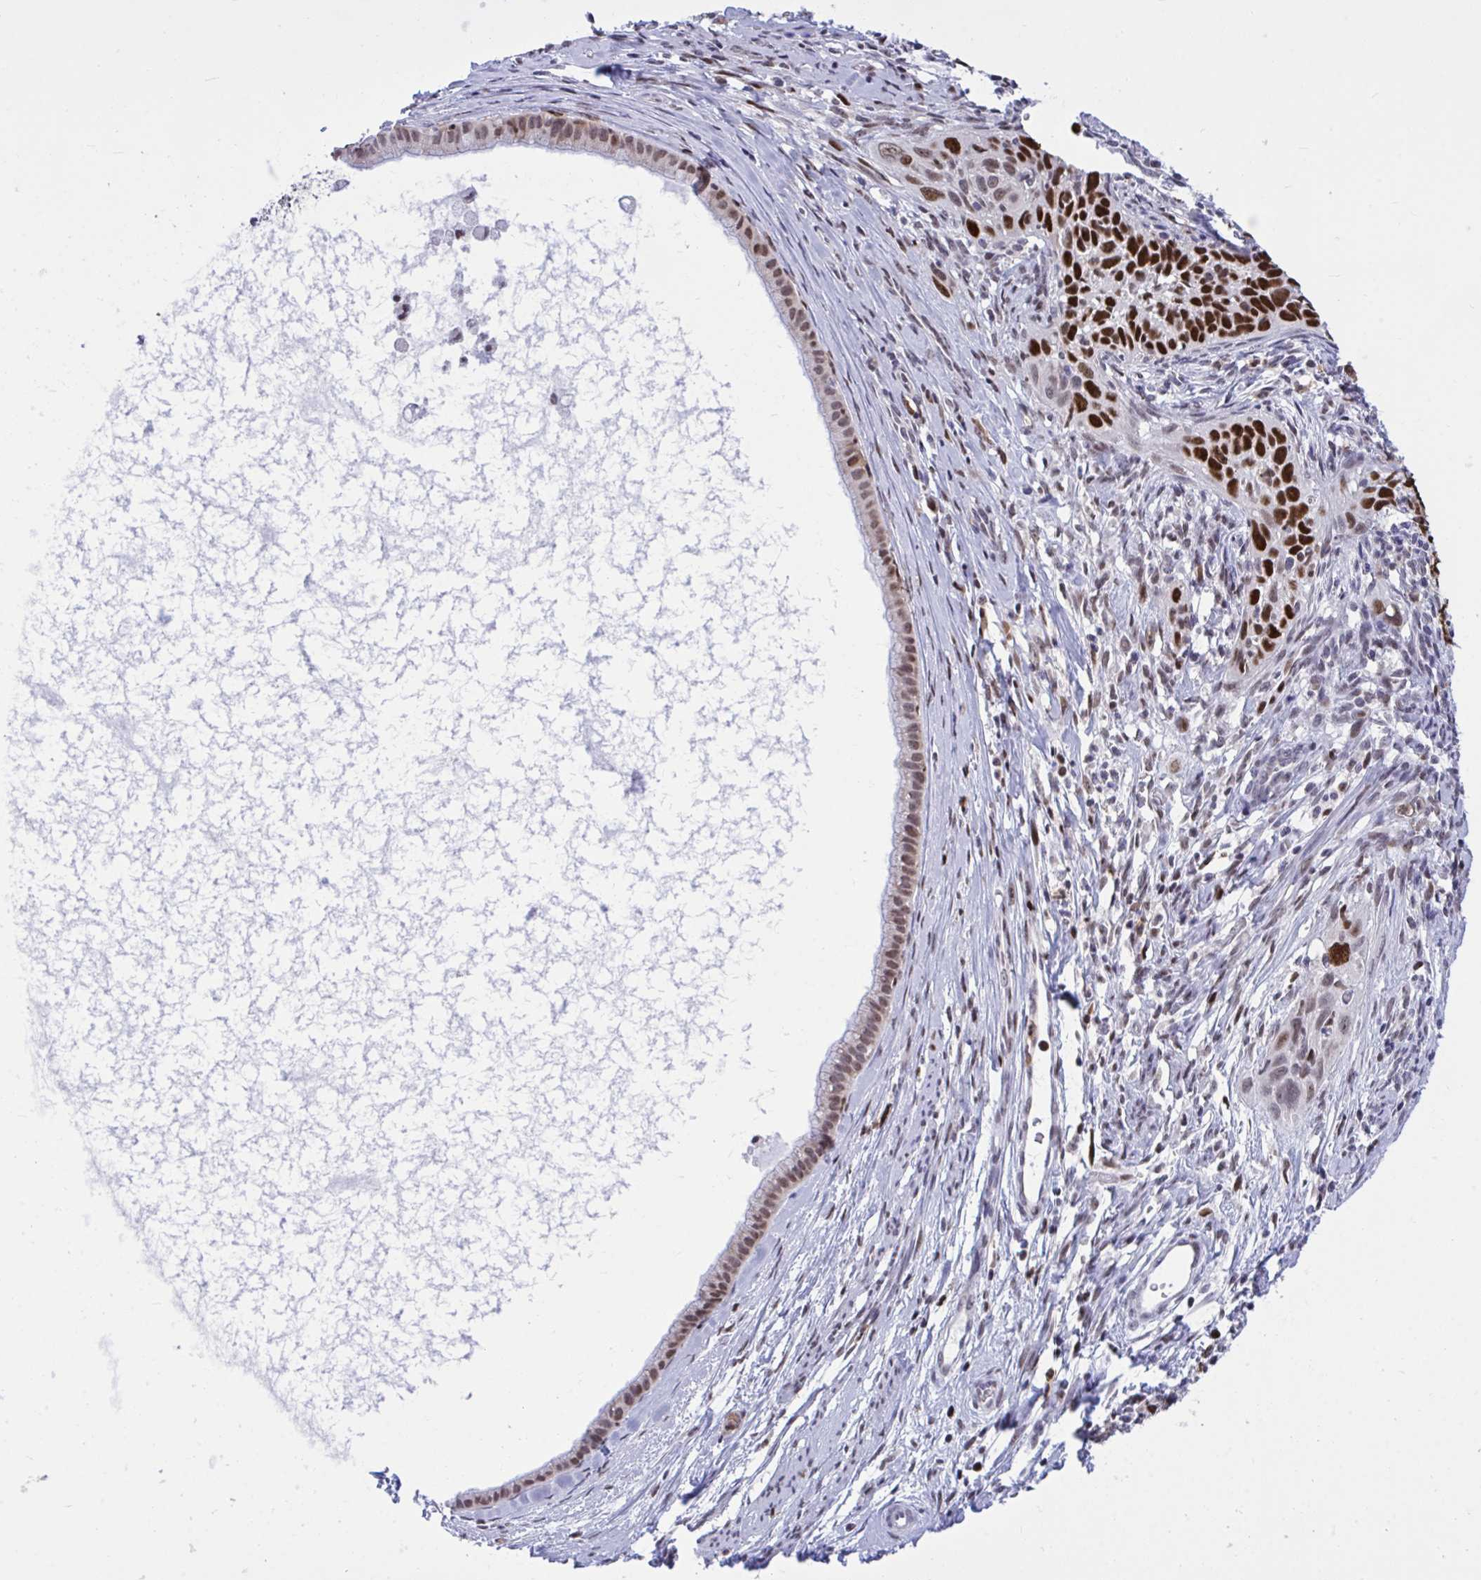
{"staining": {"intensity": "strong", "quantity": ">75%", "location": "nuclear"}, "tissue": "cervical cancer", "cell_type": "Tumor cells", "image_type": "cancer", "snomed": [{"axis": "morphology", "description": "Squamous cell carcinoma, NOS"}, {"axis": "topography", "description": "Cervix"}], "caption": "Immunohistochemical staining of cervical cancer displays strong nuclear protein staining in about >75% of tumor cells.", "gene": "C1QL2", "patient": {"sex": "female", "age": 51}}